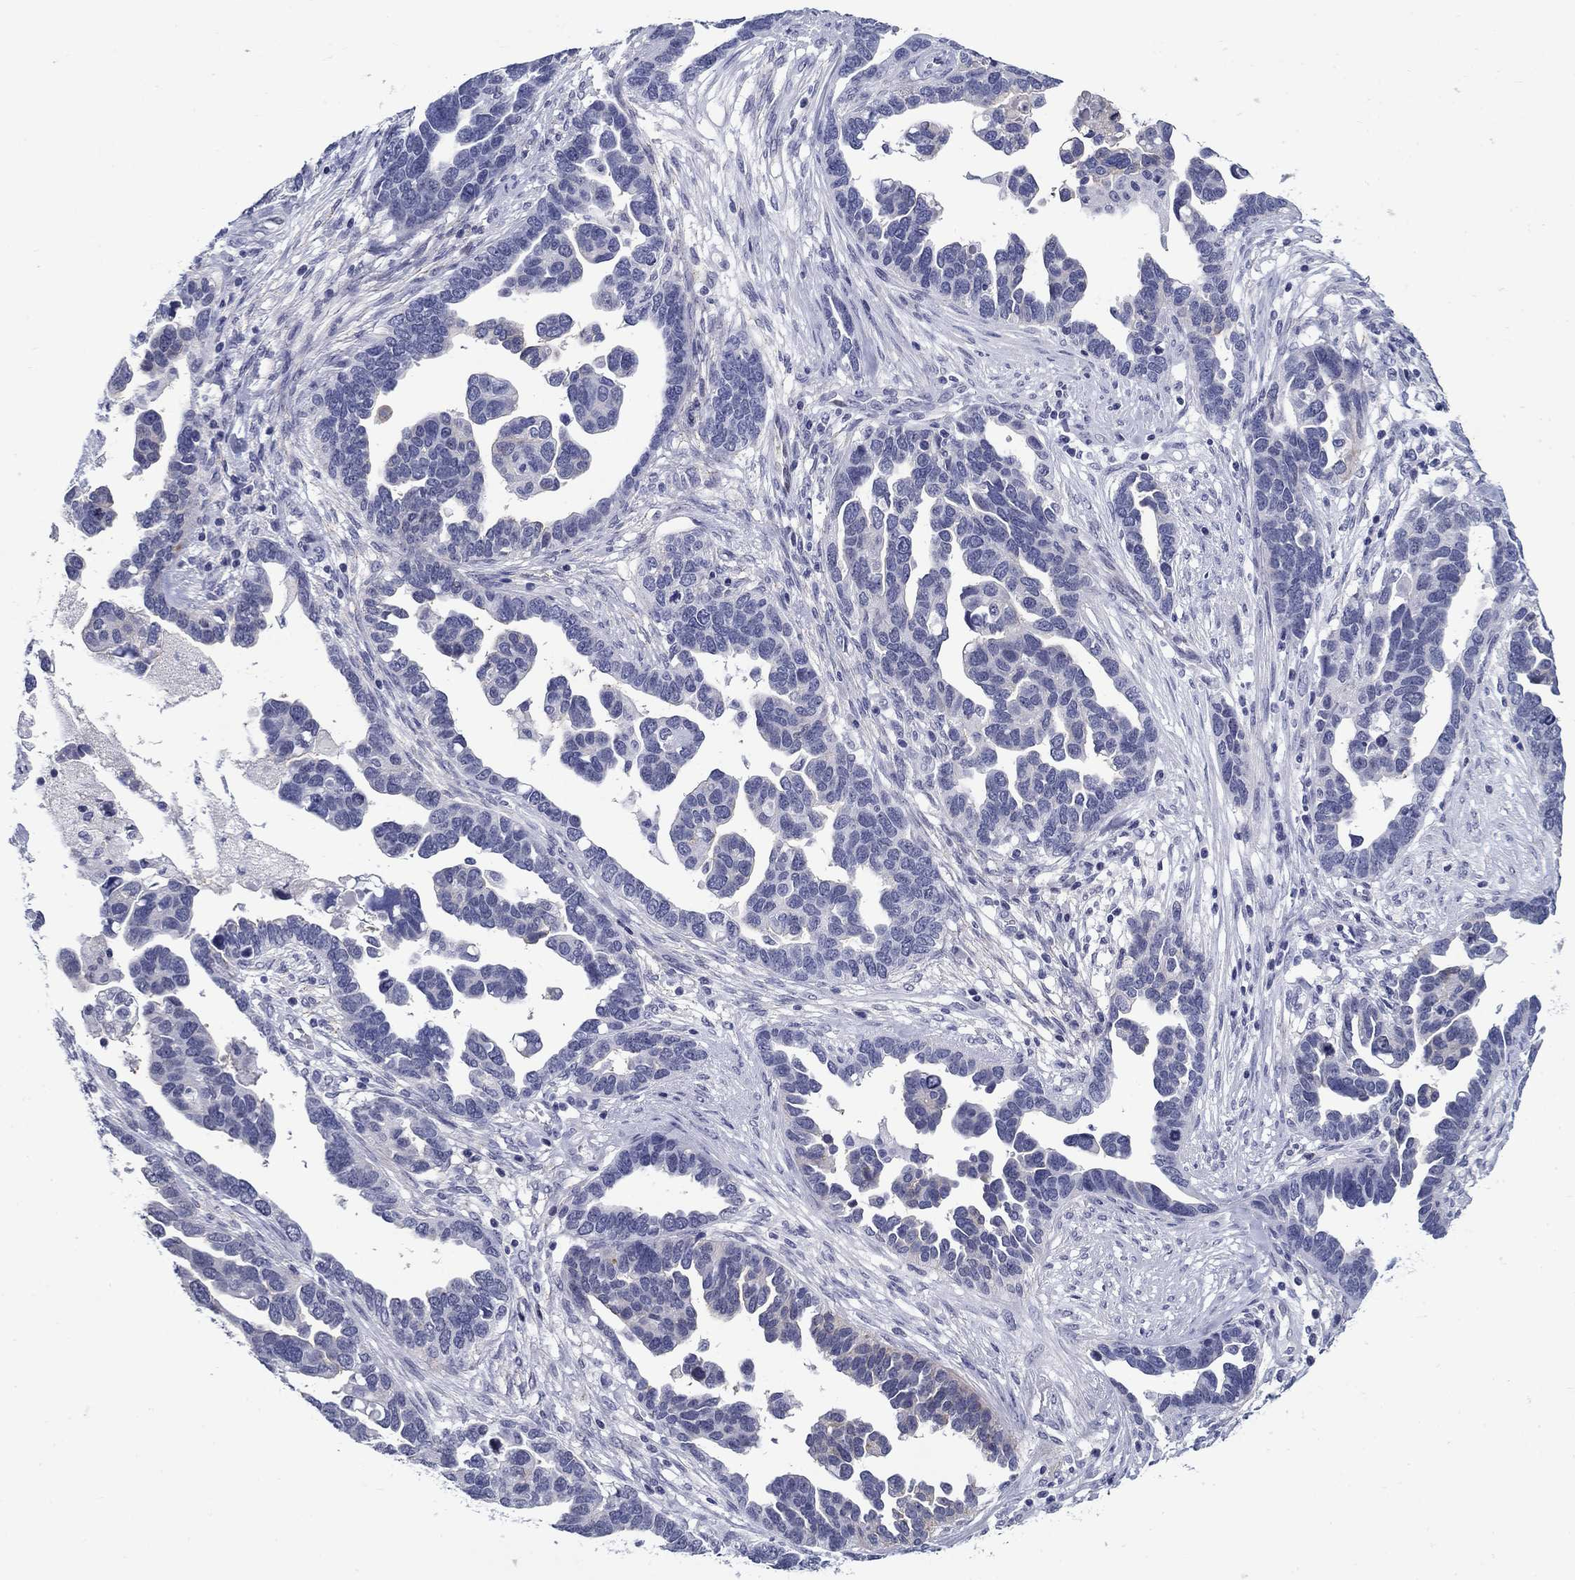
{"staining": {"intensity": "negative", "quantity": "none", "location": "none"}, "tissue": "ovarian cancer", "cell_type": "Tumor cells", "image_type": "cancer", "snomed": [{"axis": "morphology", "description": "Cystadenocarcinoma, serous, NOS"}, {"axis": "topography", "description": "Ovary"}], "caption": "Immunohistochemistry (IHC) of serous cystadenocarcinoma (ovarian) demonstrates no positivity in tumor cells. Brightfield microscopy of immunohistochemistry stained with DAB (brown) and hematoxylin (blue), captured at high magnification.", "gene": "C4orf19", "patient": {"sex": "female", "age": 54}}